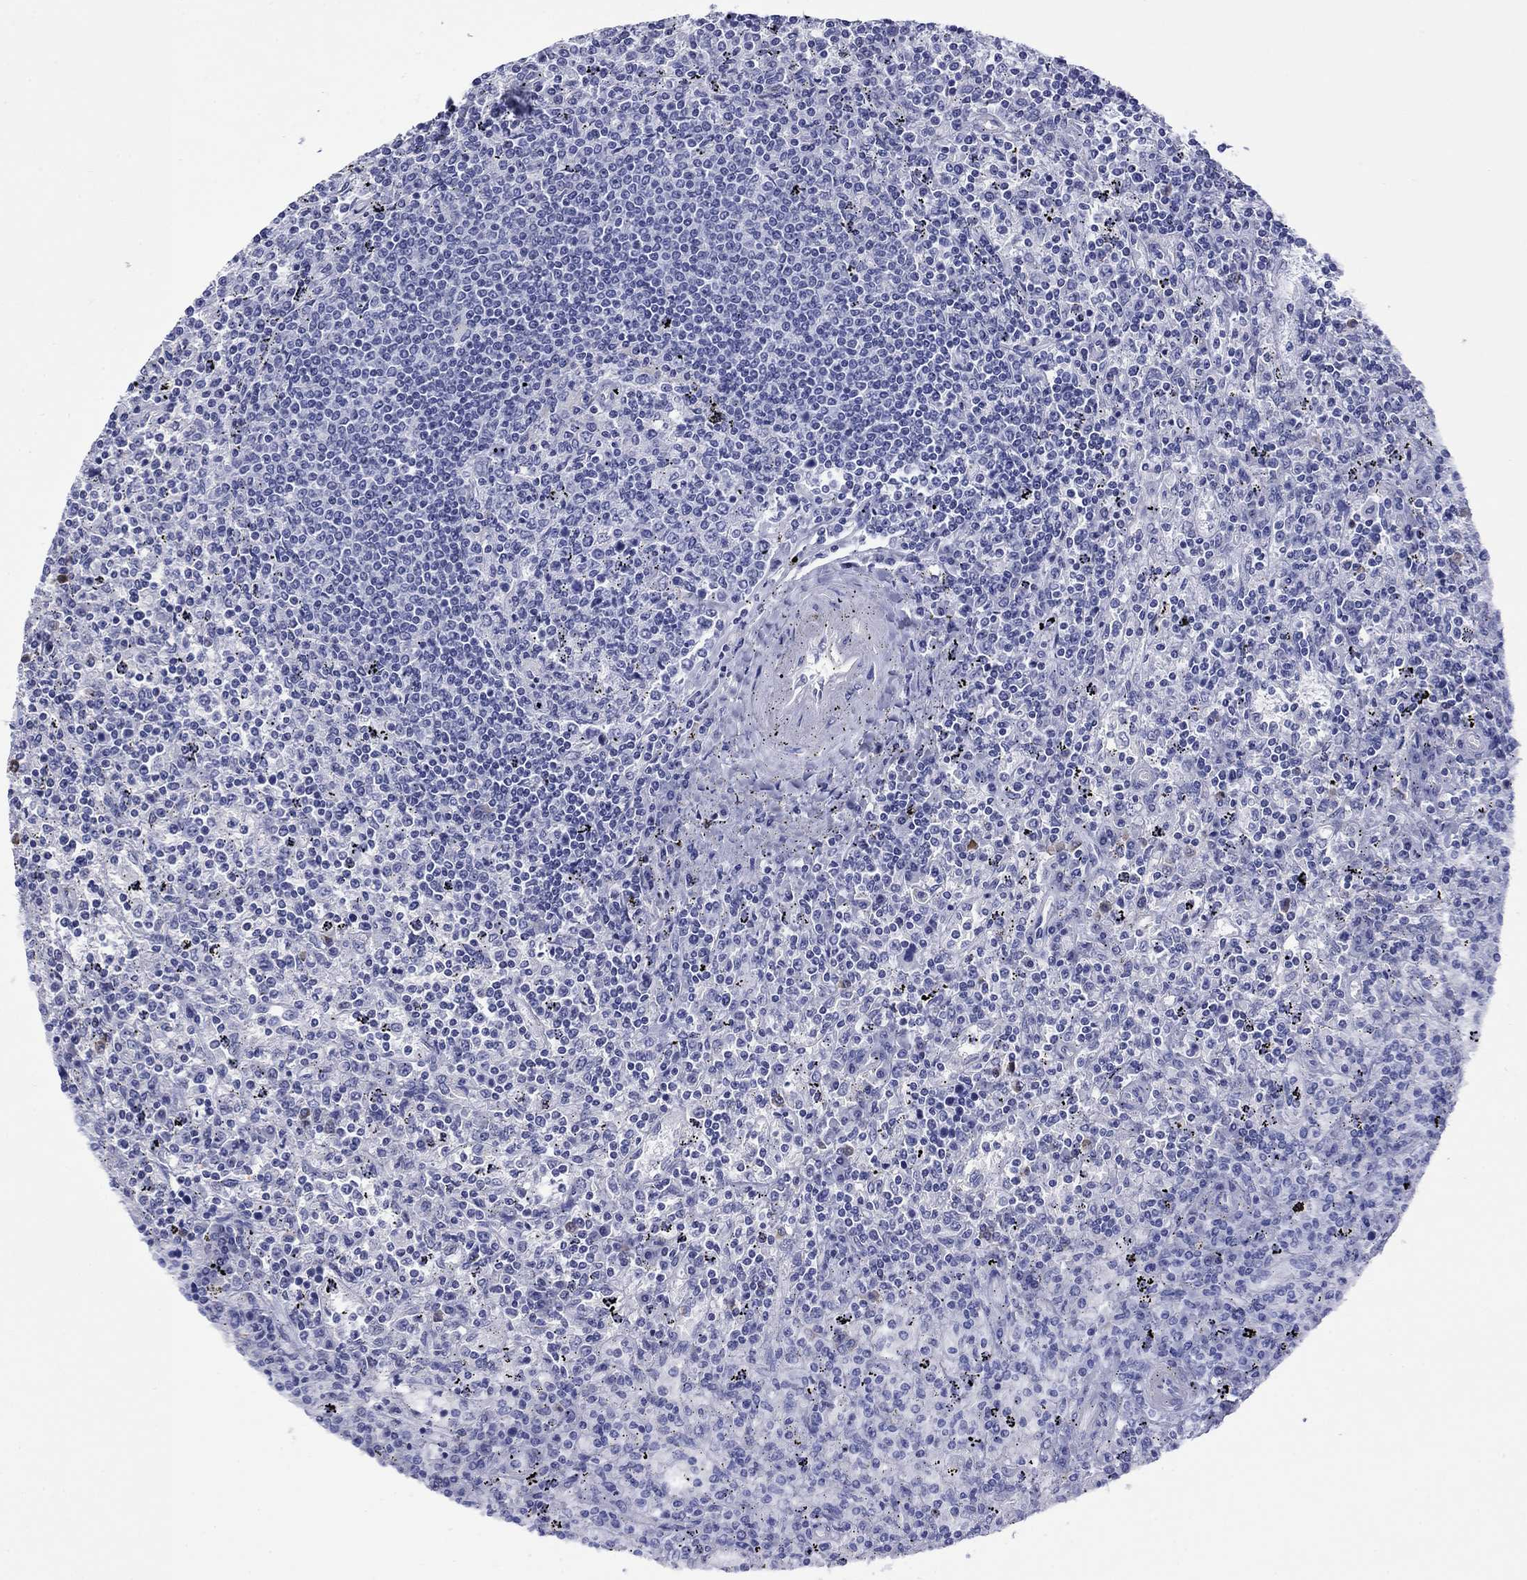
{"staining": {"intensity": "negative", "quantity": "none", "location": "none"}, "tissue": "lymphoma", "cell_type": "Tumor cells", "image_type": "cancer", "snomed": [{"axis": "morphology", "description": "Malignant lymphoma, non-Hodgkin's type, Low grade"}, {"axis": "topography", "description": "Spleen"}], "caption": "Immunohistochemical staining of human lymphoma displays no significant staining in tumor cells. The staining is performed using DAB brown chromogen with nuclei counter-stained in using hematoxylin.", "gene": "APOA2", "patient": {"sex": "male", "age": 62}}